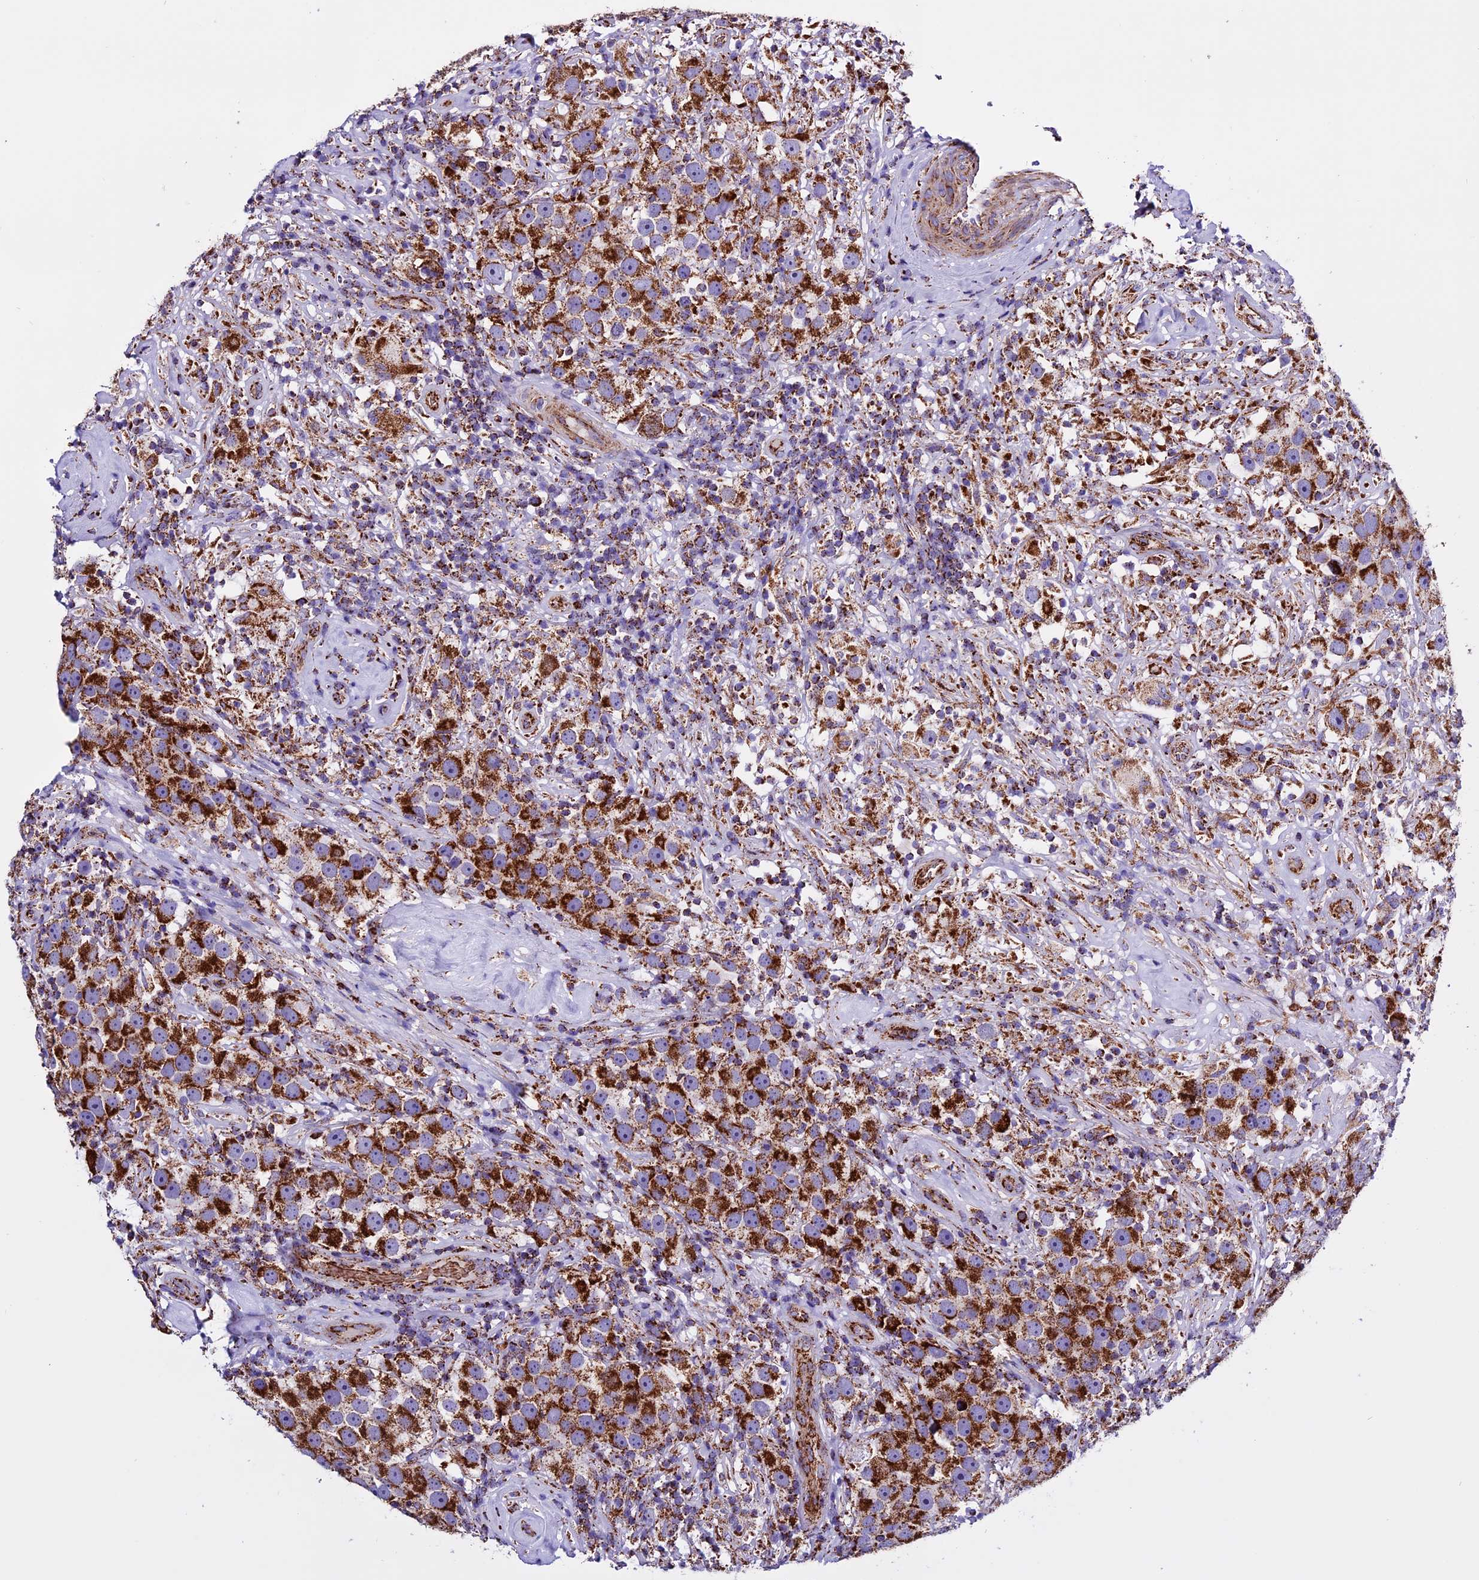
{"staining": {"intensity": "strong", "quantity": ">75%", "location": "cytoplasmic/membranous"}, "tissue": "testis cancer", "cell_type": "Tumor cells", "image_type": "cancer", "snomed": [{"axis": "morphology", "description": "Seminoma, NOS"}, {"axis": "topography", "description": "Testis"}], "caption": "A high-resolution histopathology image shows IHC staining of testis cancer (seminoma), which exhibits strong cytoplasmic/membranous expression in about >75% of tumor cells. Using DAB (brown) and hematoxylin (blue) stains, captured at high magnification using brightfield microscopy.", "gene": "CX3CL1", "patient": {"sex": "male", "age": 49}}